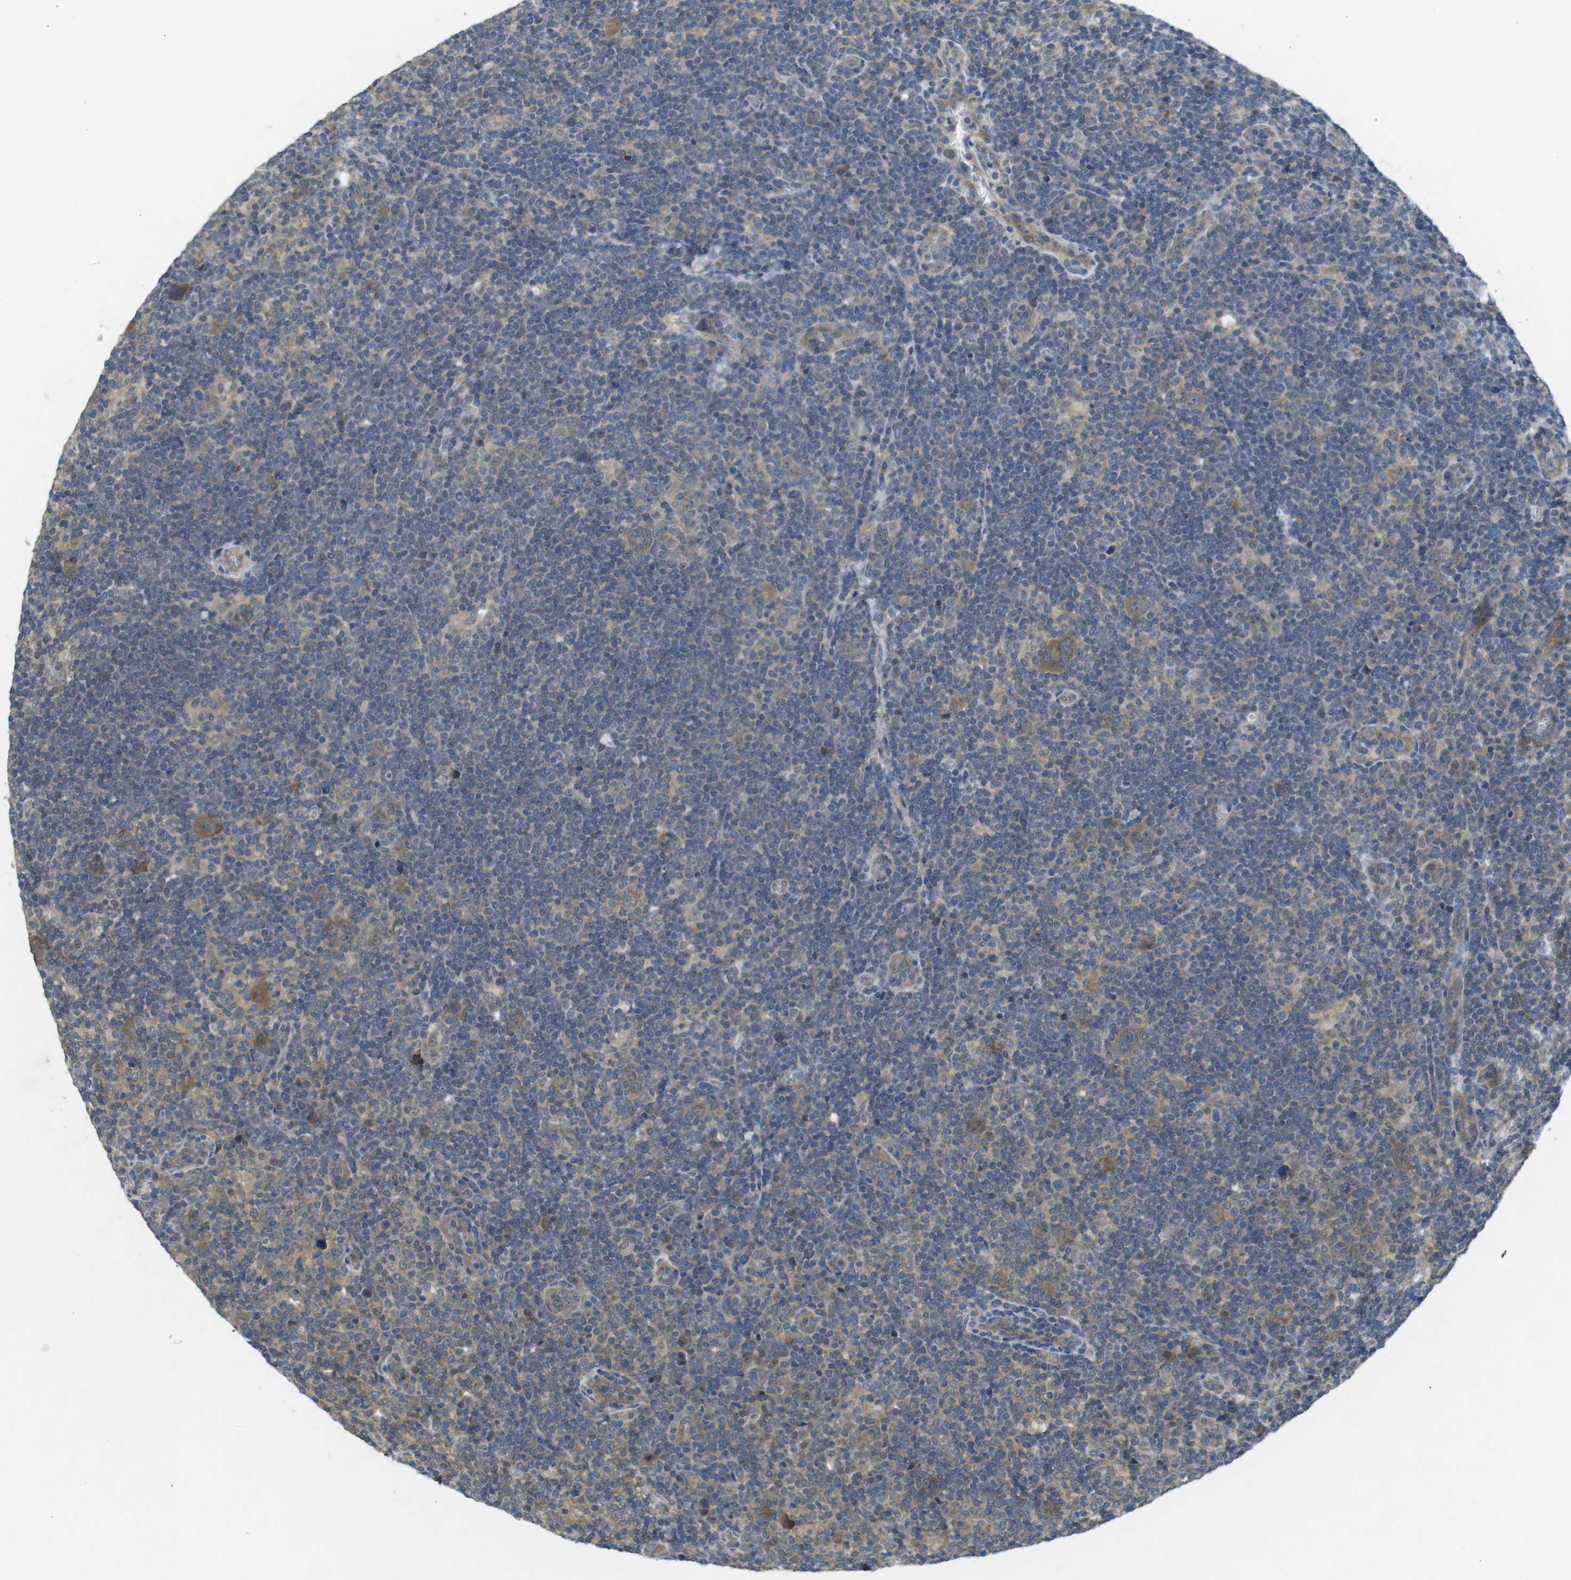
{"staining": {"intensity": "moderate", "quantity": ">75%", "location": "cytoplasmic/membranous"}, "tissue": "lymphoma", "cell_type": "Tumor cells", "image_type": "cancer", "snomed": [{"axis": "morphology", "description": "Hodgkin's disease, NOS"}, {"axis": "topography", "description": "Lymph node"}], "caption": "This is a micrograph of IHC staining of Hodgkin's disease, which shows moderate staining in the cytoplasmic/membranous of tumor cells.", "gene": "SUGT1", "patient": {"sex": "female", "age": 57}}